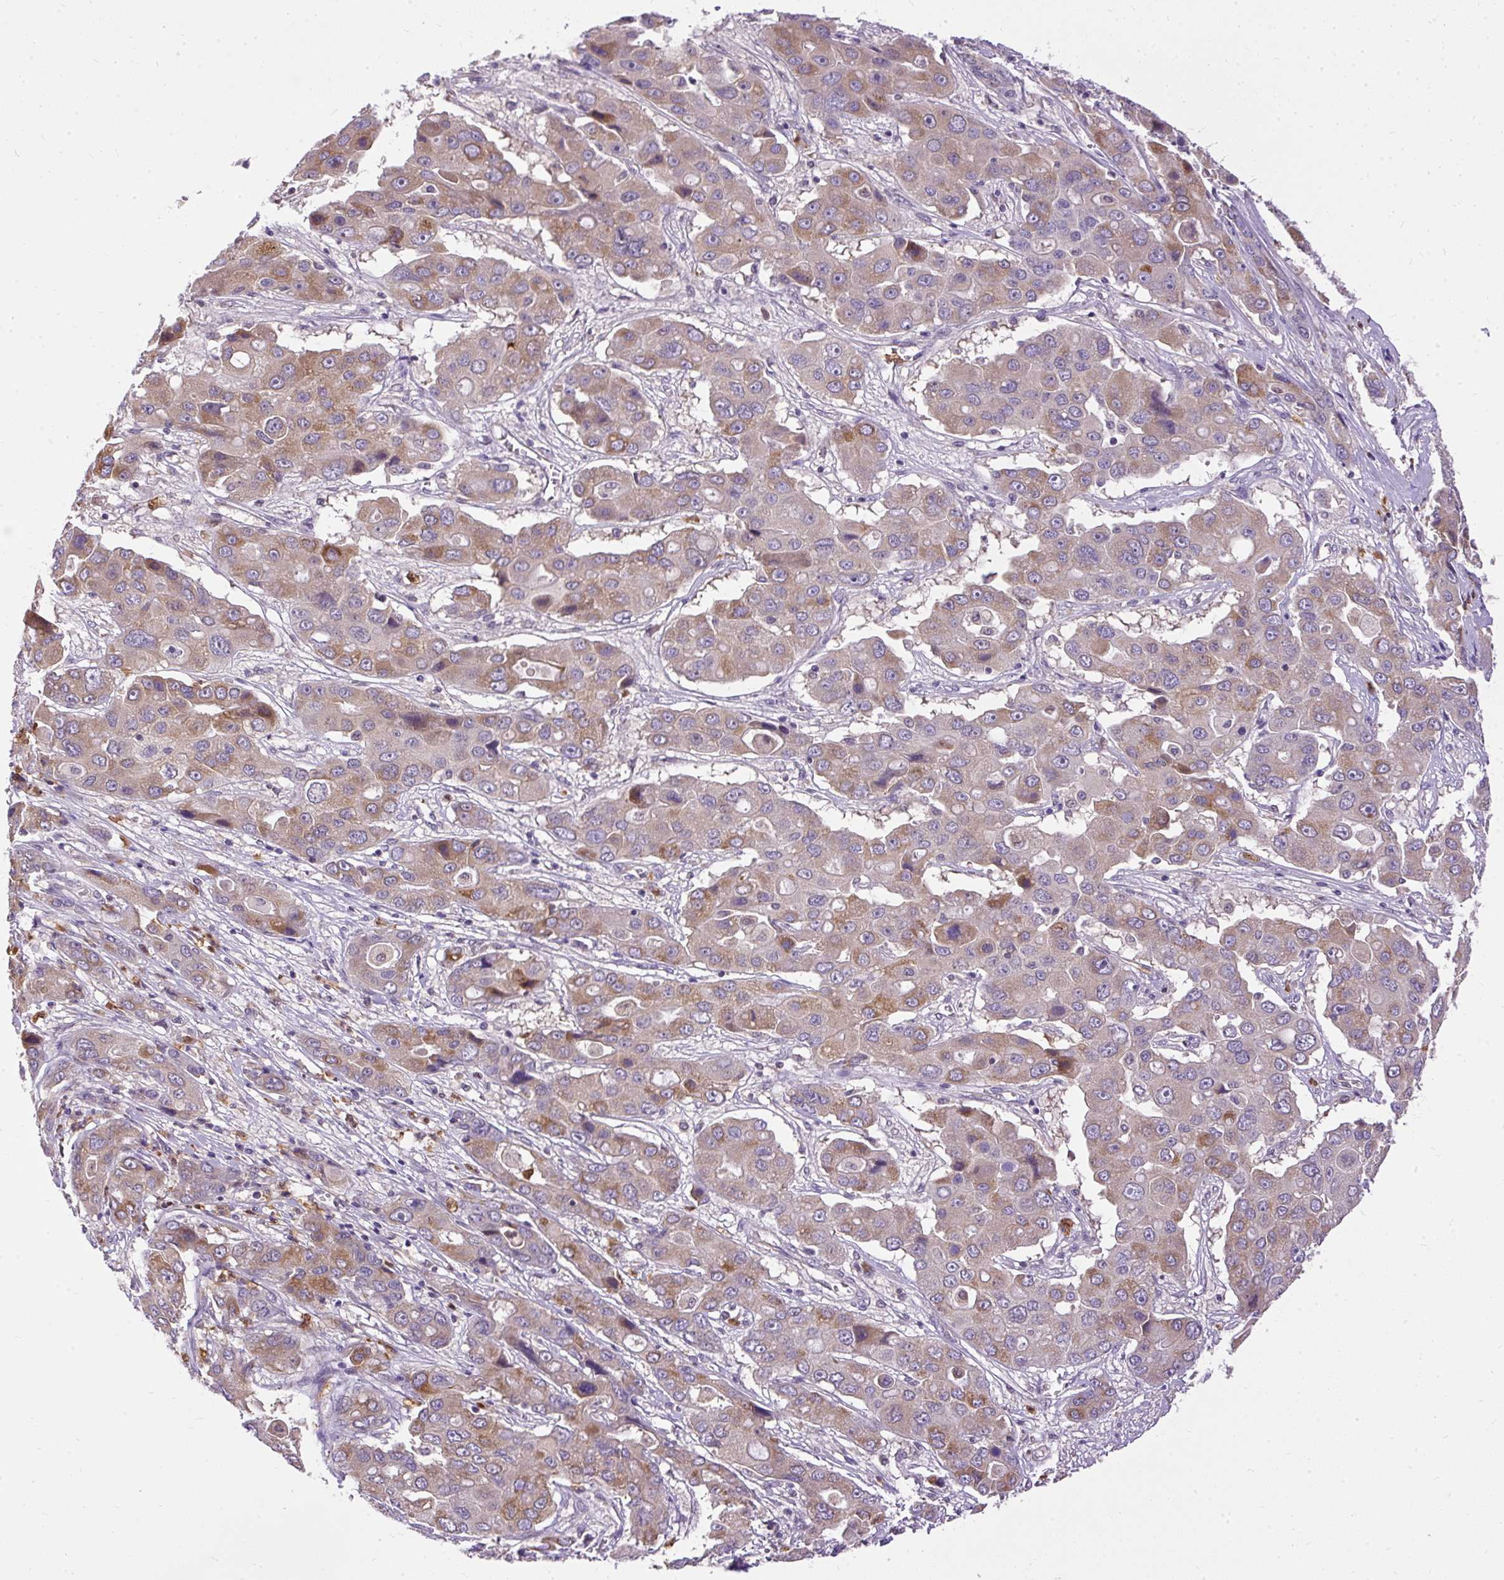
{"staining": {"intensity": "weak", "quantity": "25%-75%", "location": "cytoplasmic/membranous"}, "tissue": "liver cancer", "cell_type": "Tumor cells", "image_type": "cancer", "snomed": [{"axis": "morphology", "description": "Cholangiocarcinoma"}, {"axis": "topography", "description": "Liver"}], "caption": "A brown stain labels weak cytoplasmic/membranous staining of a protein in liver cancer (cholangiocarcinoma) tumor cells.", "gene": "CTTNBP2", "patient": {"sex": "male", "age": 67}}